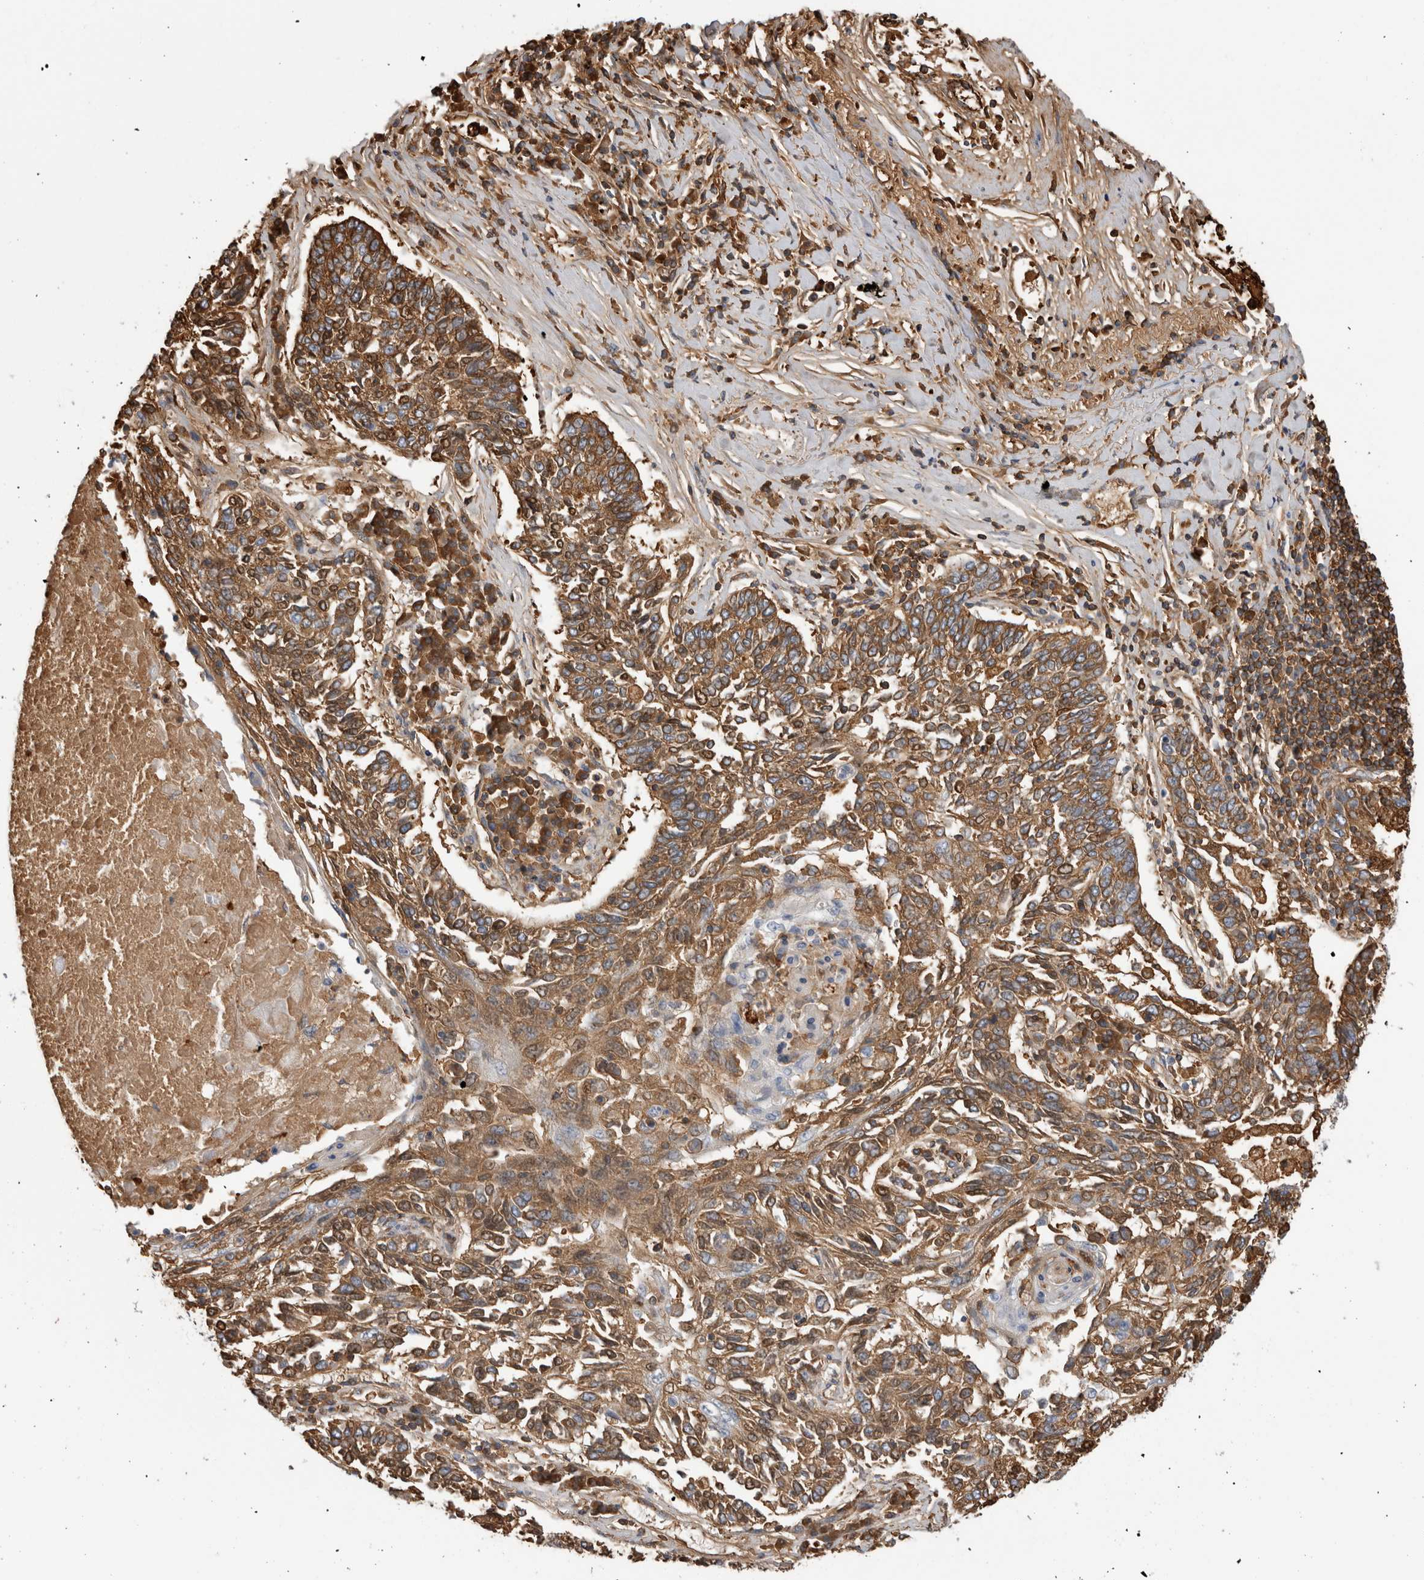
{"staining": {"intensity": "moderate", "quantity": ">75%", "location": "cytoplasmic/membranous"}, "tissue": "lung cancer", "cell_type": "Tumor cells", "image_type": "cancer", "snomed": [{"axis": "morphology", "description": "Normal tissue, NOS"}, {"axis": "morphology", "description": "Squamous cell carcinoma, NOS"}, {"axis": "topography", "description": "Cartilage tissue"}, {"axis": "topography", "description": "Bronchus"}, {"axis": "topography", "description": "Lung"}], "caption": "A micrograph of squamous cell carcinoma (lung) stained for a protein exhibits moderate cytoplasmic/membranous brown staining in tumor cells.", "gene": "TBCE", "patient": {"sex": "female", "age": 49}}